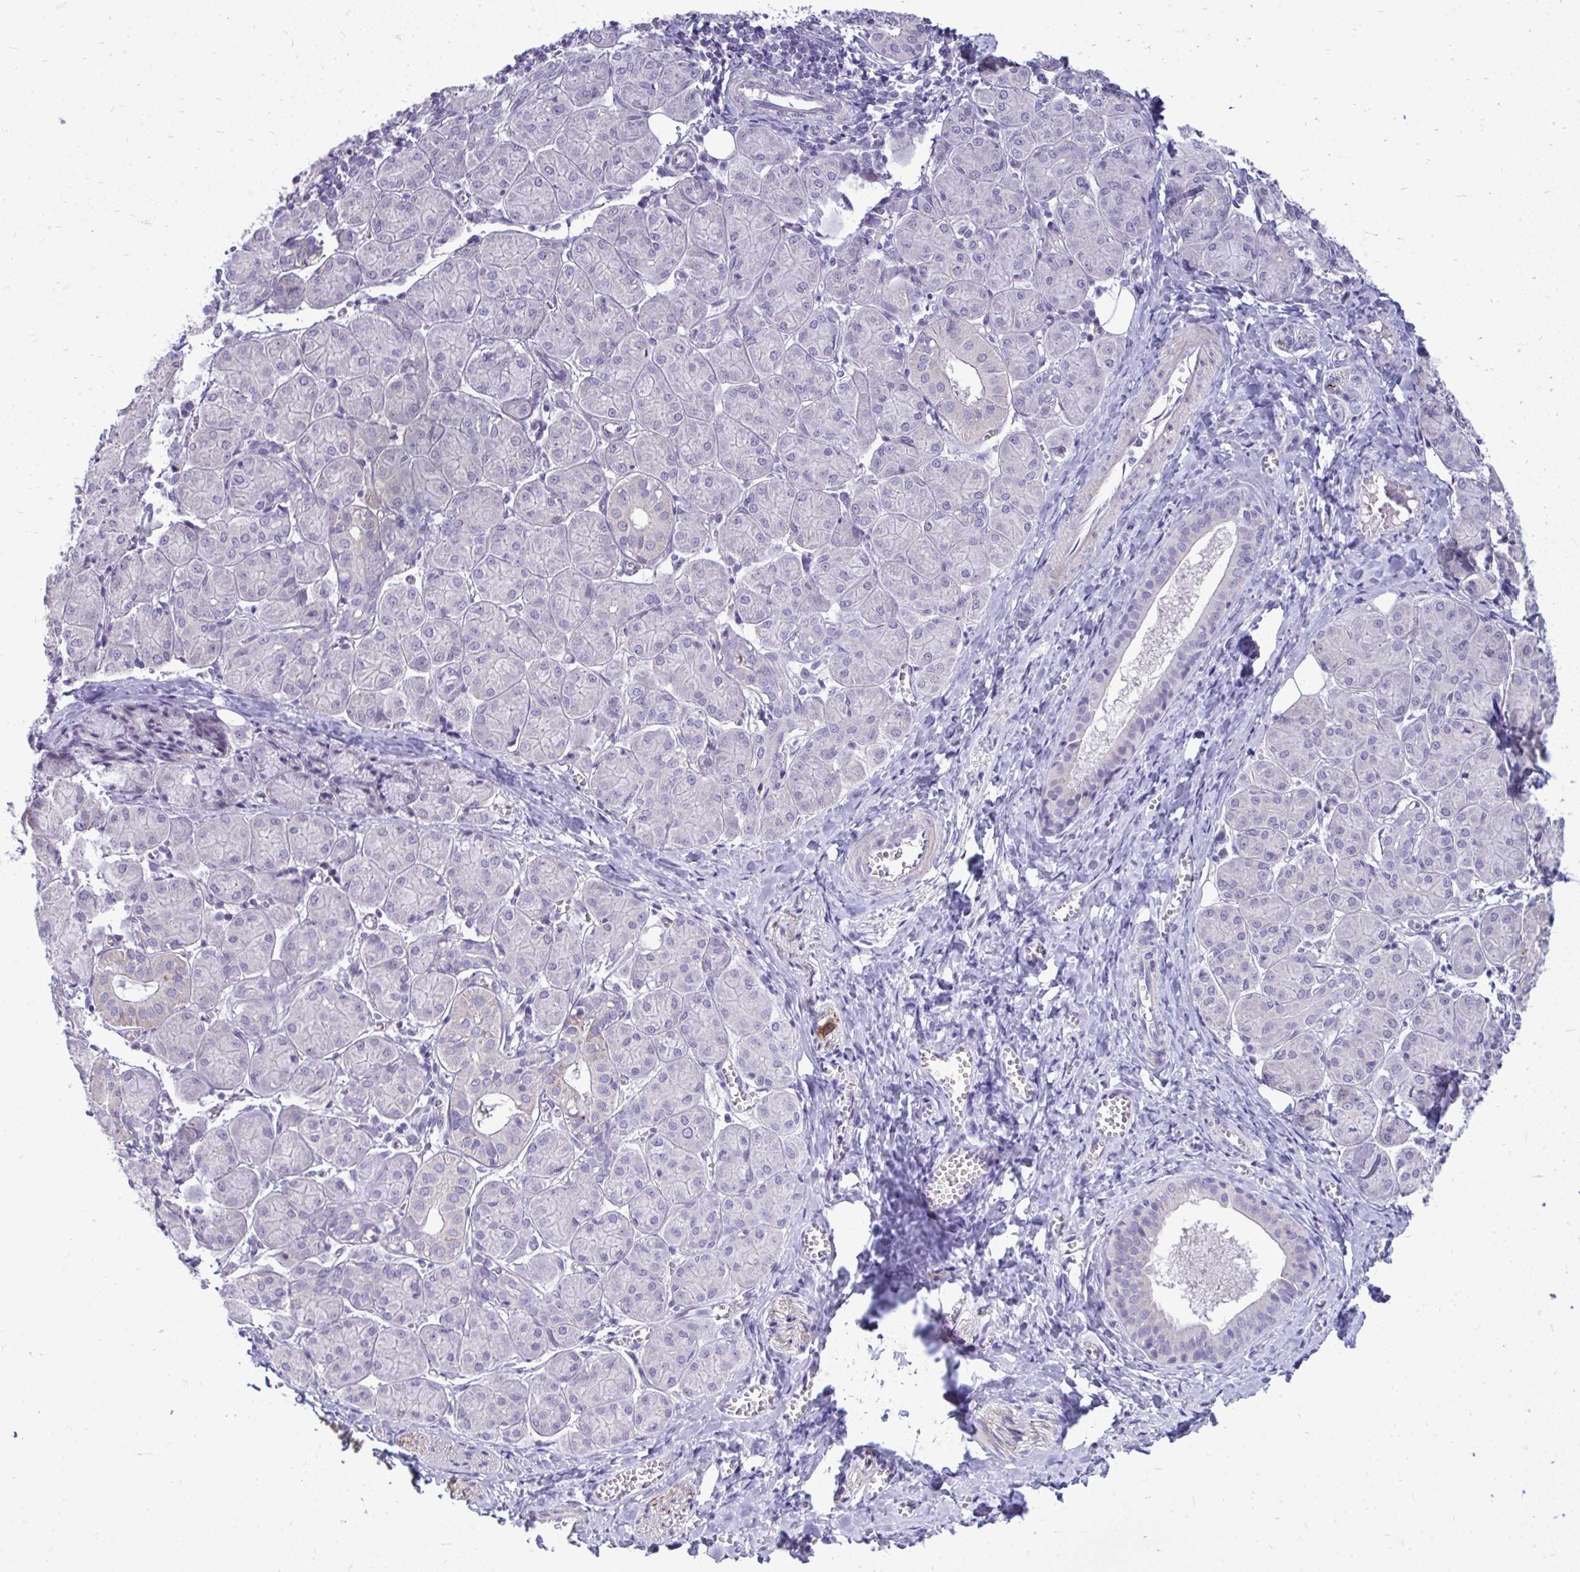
{"staining": {"intensity": "moderate", "quantity": "<25%", "location": "cytoplasmic/membranous"}, "tissue": "salivary gland", "cell_type": "Glandular cells", "image_type": "normal", "snomed": [{"axis": "morphology", "description": "Normal tissue, NOS"}, {"axis": "morphology", "description": "Inflammation, NOS"}, {"axis": "topography", "description": "Lymph node"}, {"axis": "topography", "description": "Salivary gland"}], "caption": "DAB immunohistochemical staining of unremarkable salivary gland shows moderate cytoplasmic/membranous protein expression in approximately <25% of glandular cells.", "gene": "OR8D1", "patient": {"sex": "male", "age": 3}}